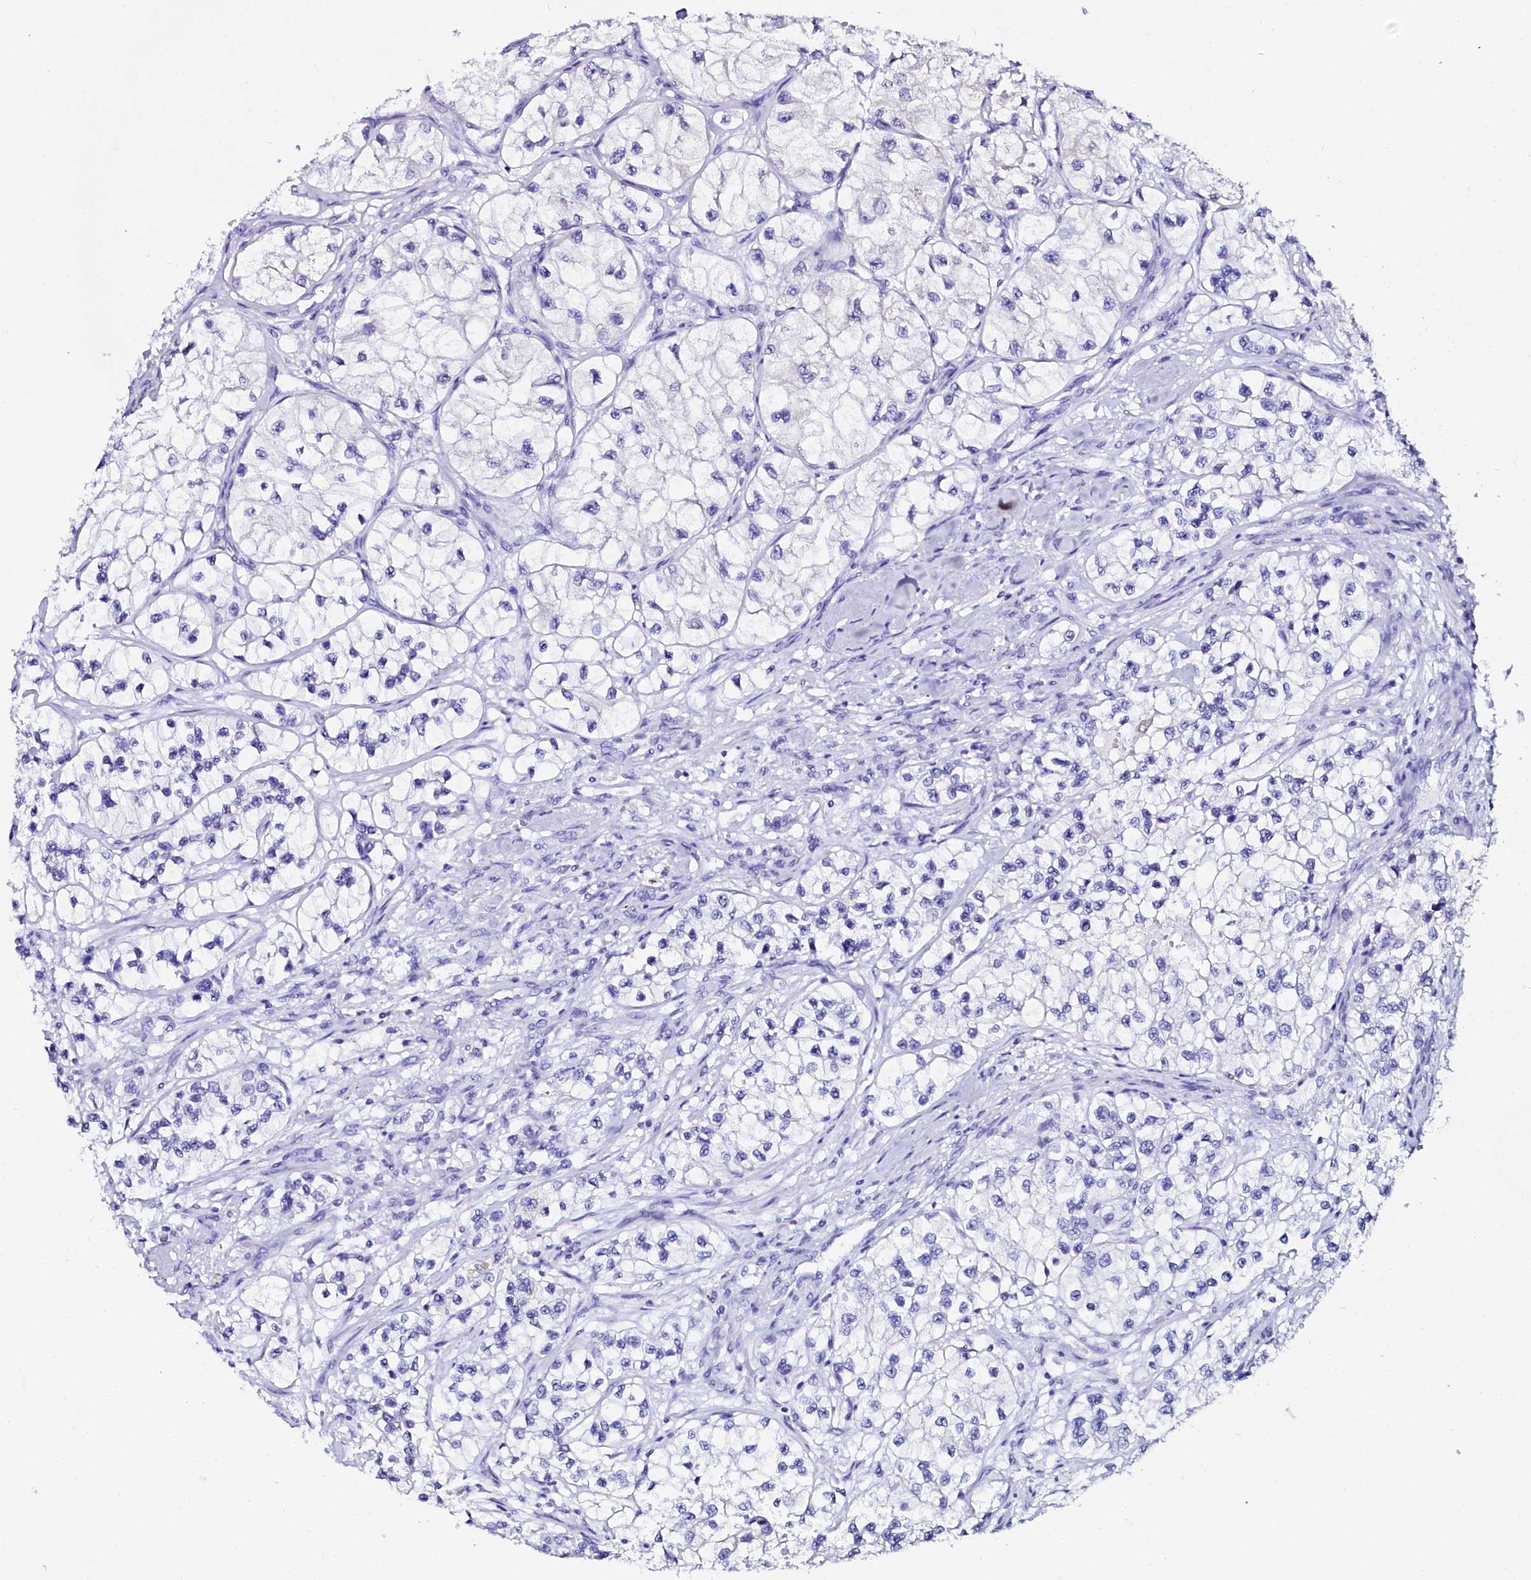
{"staining": {"intensity": "negative", "quantity": "none", "location": "none"}, "tissue": "renal cancer", "cell_type": "Tumor cells", "image_type": "cancer", "snomed": [{"axis": "morphology", "description": "Adenocarcinoma, NOS"}, {"axis": "topography", "description": "Kidney"}], "caption": "The micrograph displays no staining of tumor cells in renal adenocarcinoma.", "gene": "SORD", "patient": {"sex": "female", "age": 57}}